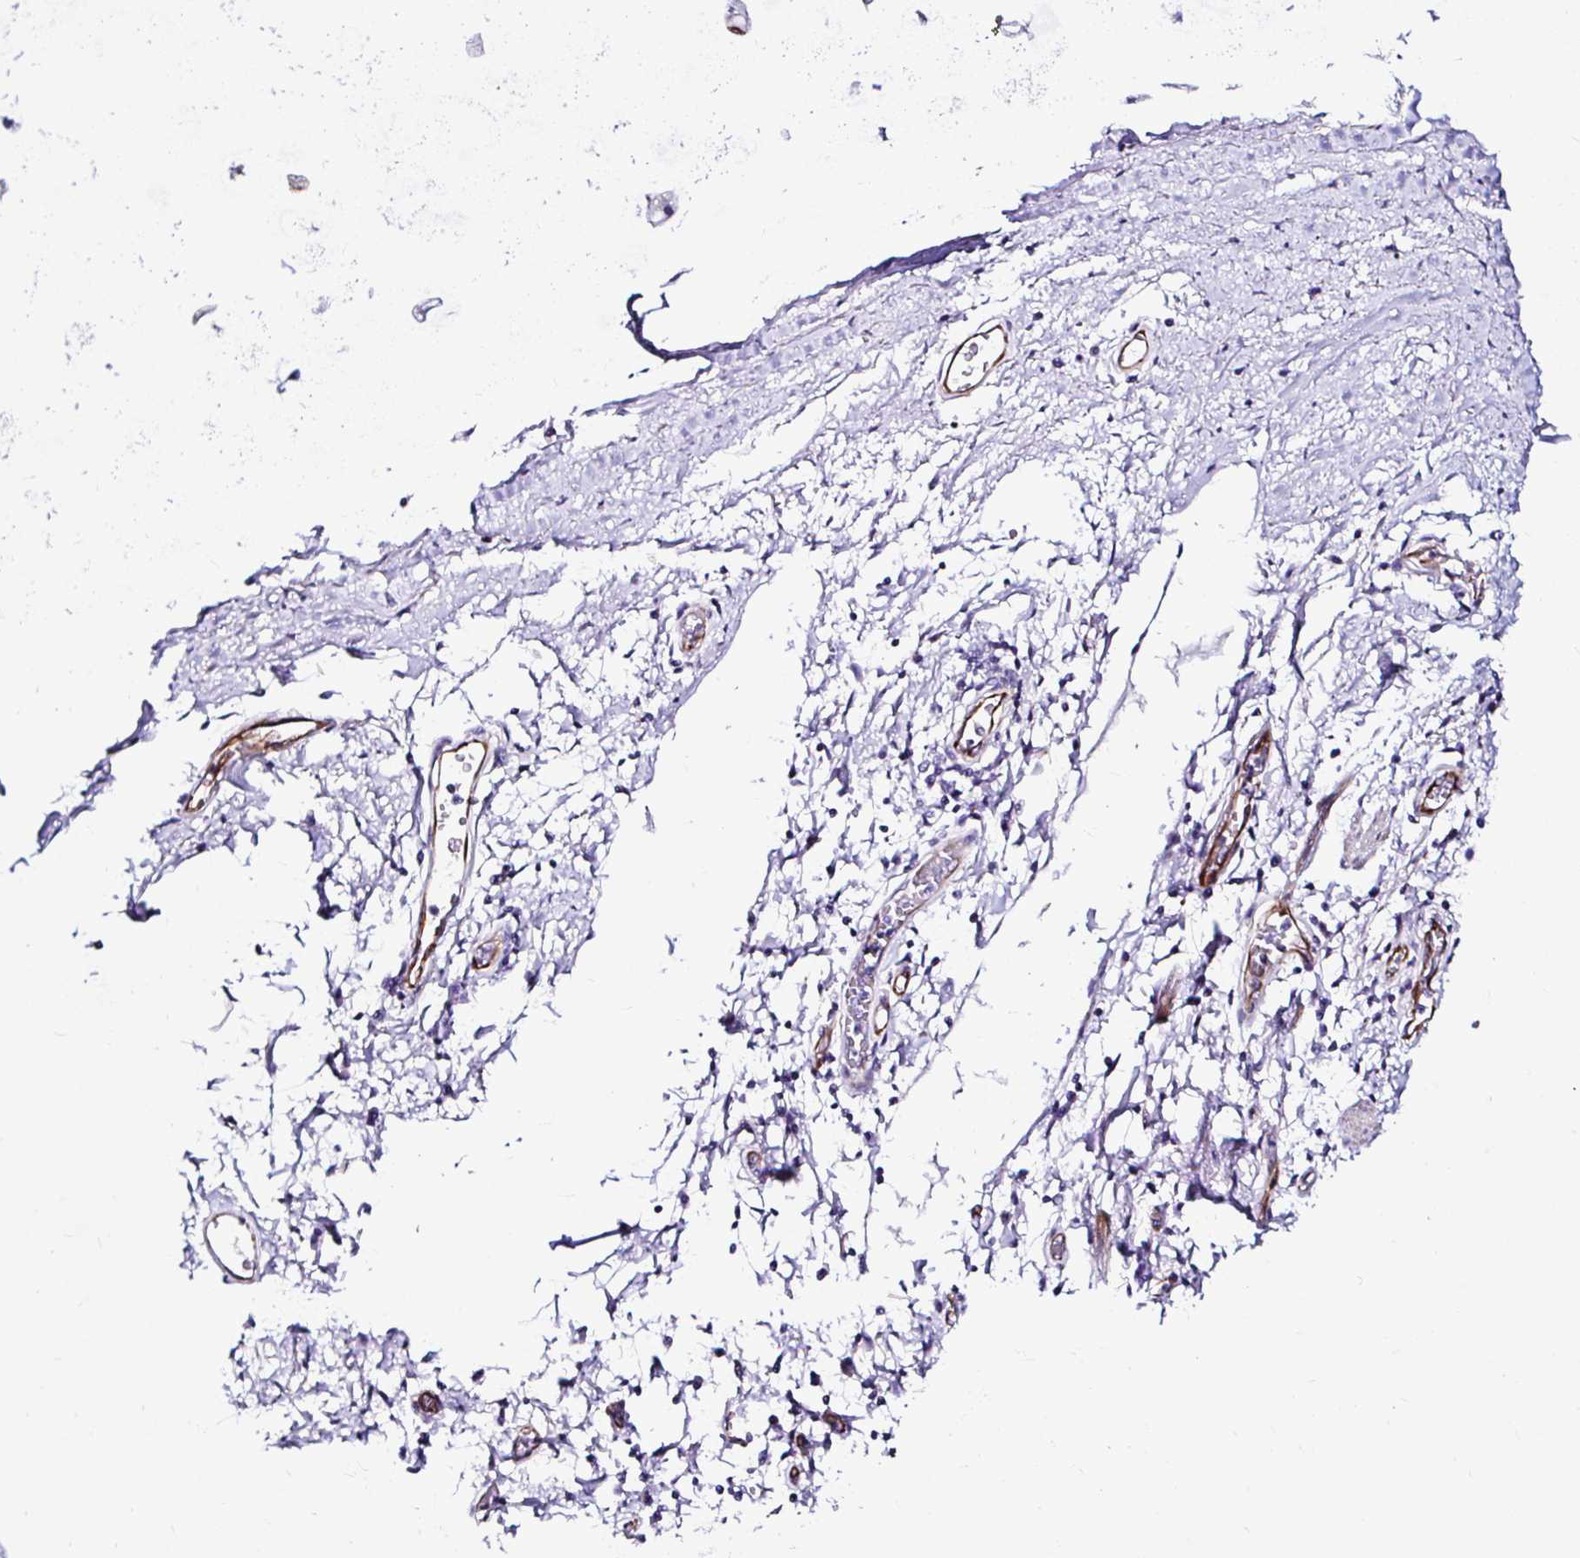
{"staining": {"intensity": "negative", "quantity": "none", "location": "none"}, "tissue": "adipose tissue", "cell_type": "Adipocytes", "image_type": "normal", "snomed": [{"axis": "morphology", "description": "Normal tissue, NOS"}, {"axis": "morphology", "description": "Degeneration, NOS"}, {"axis": "topography", "description": "Cartilage tissue"}, {"axis": "topography", "description": "Lung"}], "caption": "This is an immunohistochemistry histopathology image of benign human adipose tissue. There is no staining in adipocytes.", "gene": "DEPDC5", "patient": {"sex": "female", "age": 61}}